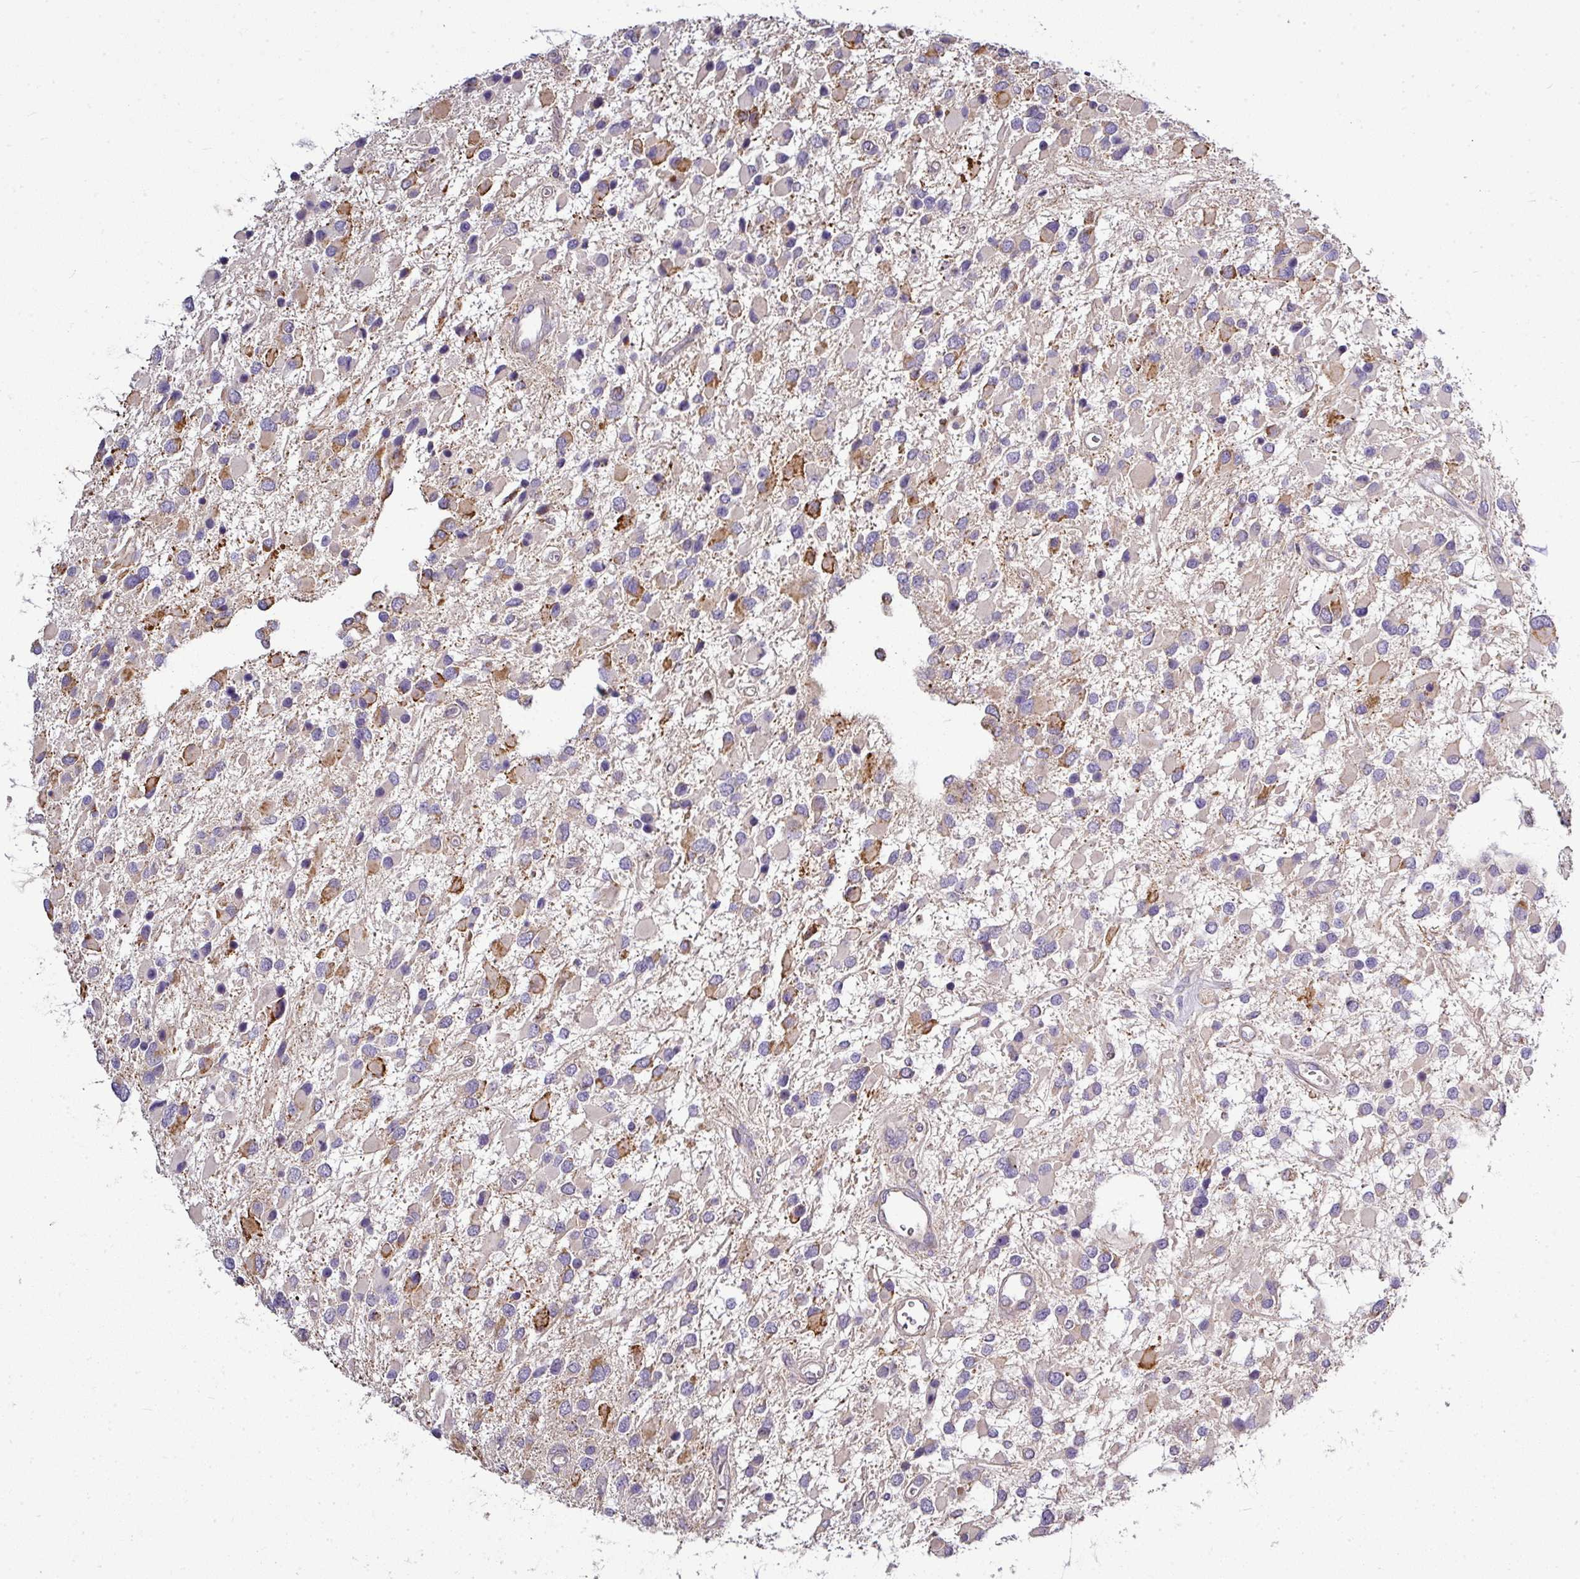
{"staining": {"intensity": "moderate", "quantity": "<25%", "location": "cytoplasmic/membranous"}, "tissue": "glioma", "cell_type": "Tumor cells", "image_type": "cancer", "snomed": [{"axis": "morphology", "description": "Glioma, malignant, High grade"}, {"axis": "topography", "description": "Brain"}], "caption": "IHC of human glioma exhibits low levels of moderate cytoplasmic/membranous expression in about <25% of tumor cells.", "gene": "GAN", "patient": {"sex": "male", "age": 53}}